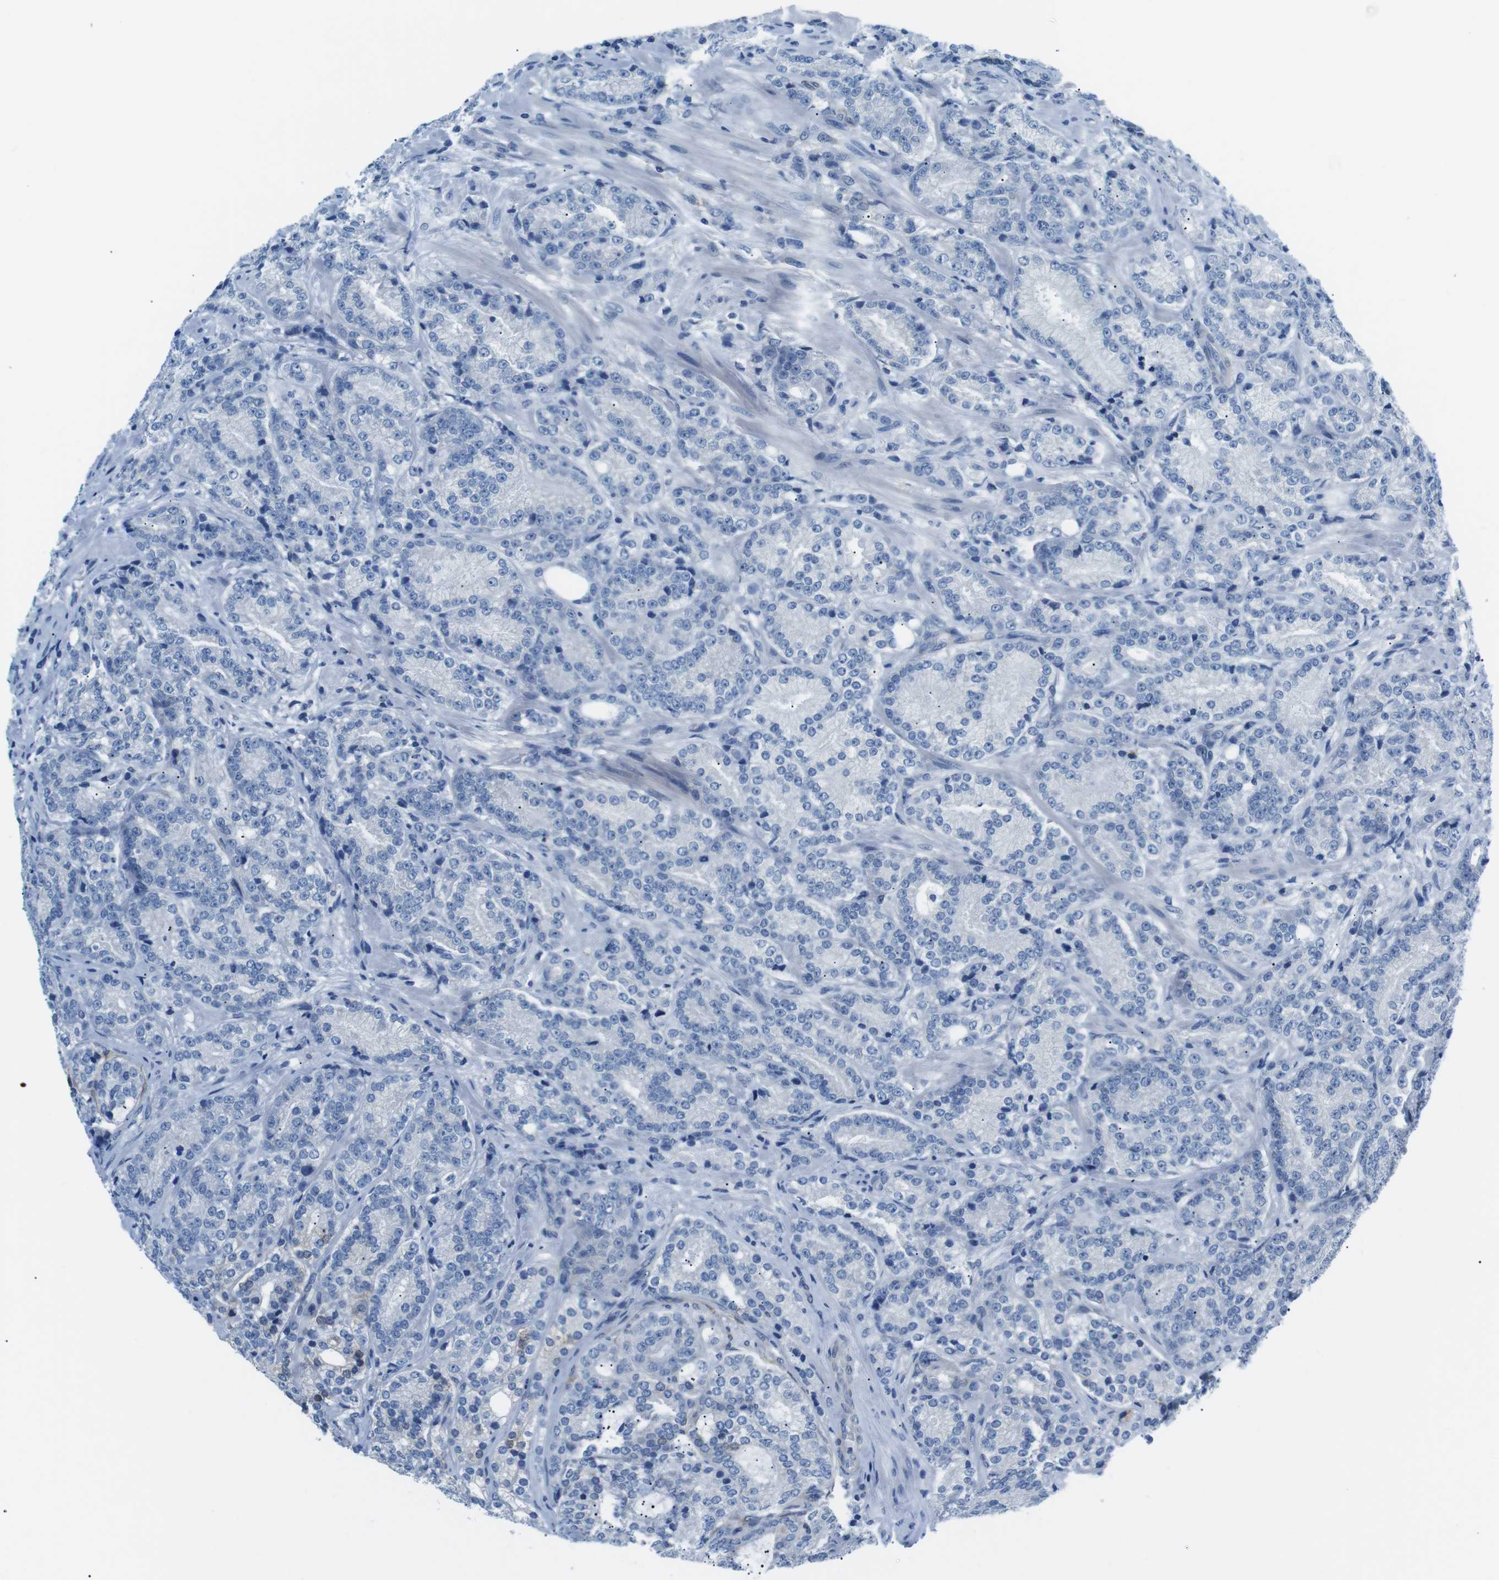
{"staining": {"intensity": "negative", "quantity": "none", "location": "none"}, "tissue": "prostate cancer", "cell_type": "Tumor cells", "image_type": "cancer", "snomed": [{"axis": "morphology", "description": "Adenocarcinoma, High grade"}, {"axis": "topography", "description": "Prostate"}], "caption": "Immunohistochemistry photomicrograph of human prostate cancer (adenocarcinoma (high-grade)) stained for a protein (brown), which exhibits no positivity in tumor cells.", "gene": "PHLDA1", "patient": {"sex": "male", "age": 61}}